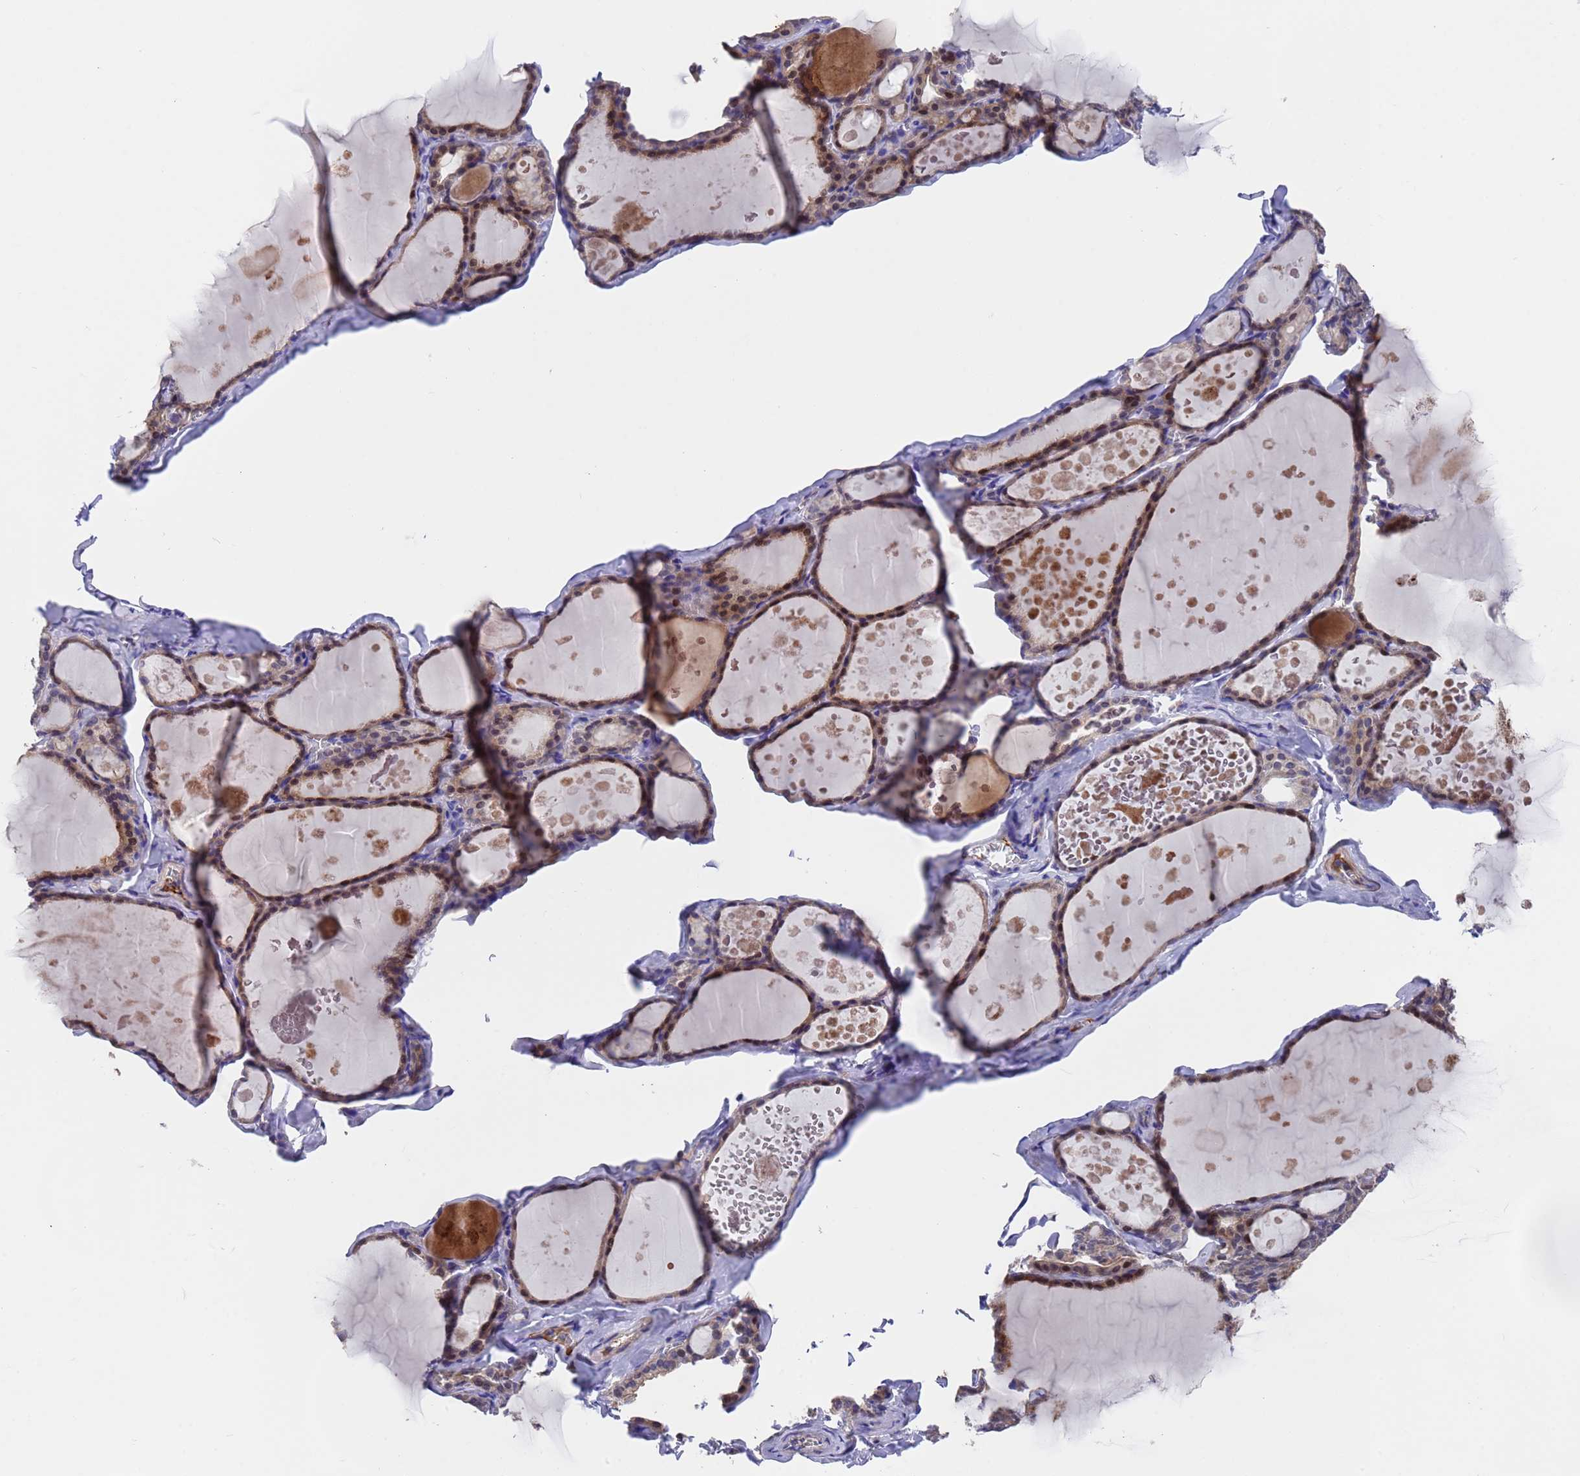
{"staining": {"intensity": "moderate", "quantity": "25%-75%", "location": "cytoplasmic/membranous,nuclear"}, "tissue": "thyroid gland", "cell_type": "Glandular cells", "image_type": "normal", "snomed": [{"axis": "morphology", "description": "Normal tissue, NOS"}, {"axis": "topography", "description": "Thyroid gland"}], "caption": "The photomicrograph demonstrates staining of normal thyroid gland, revealing moderate cytoplasmic/membranous,nuclear protein positivity (brown color) within glandular cells. Ihc stains the protein in brown and the nuclei are stained blue.", "gene": "ELP6", "patient": {"sex": "male", "age": 56}}